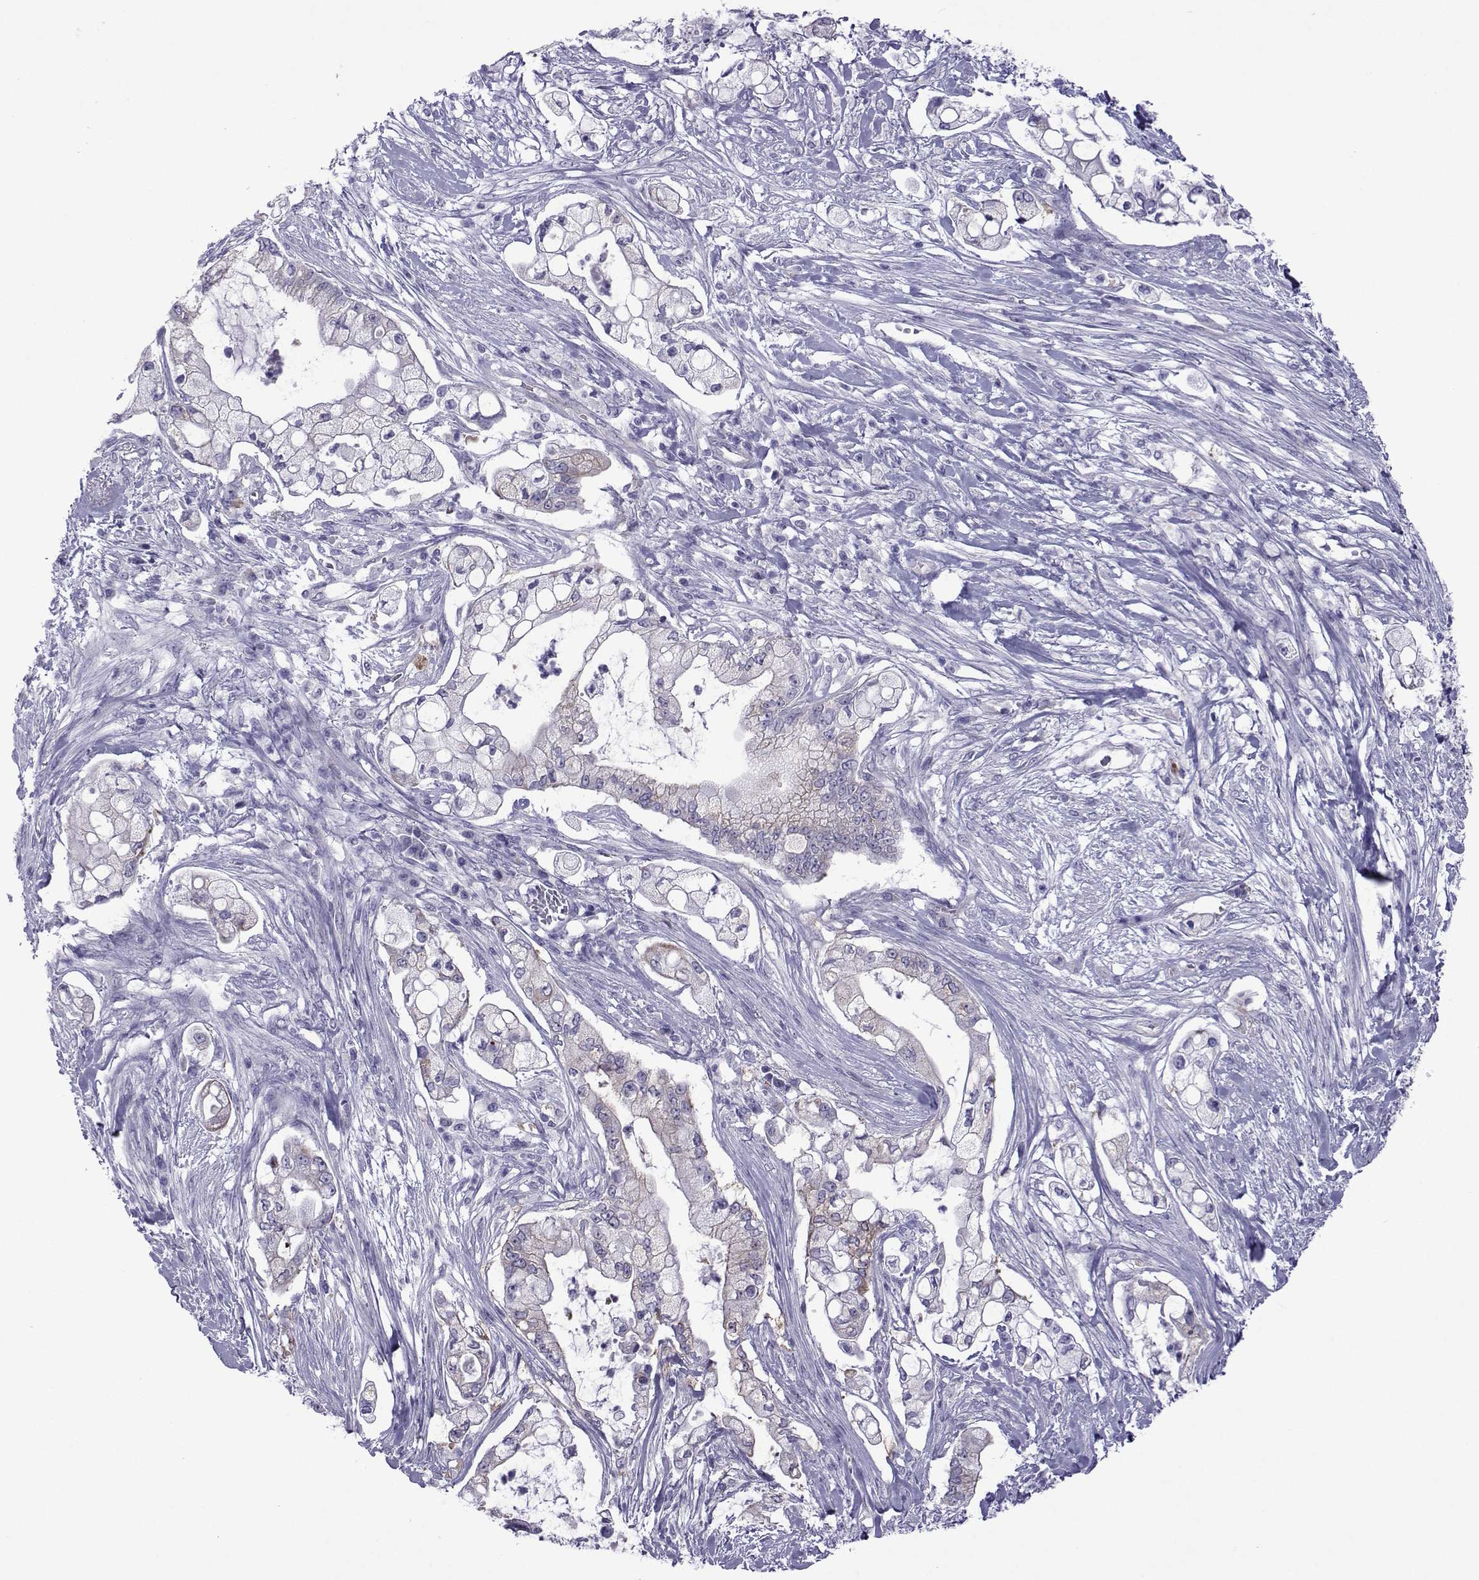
{"staining": {"intensity": "moderate", "quantity": "25%-75%", "location": "cytoplasmic/membranous"}, "tissue": "pancreatic cancer", "cell_type": "Tumor cells", "image_type": "cancer", "snomed": [{"axis": "morphology", "description": "Adenocarcinoma, NOS"}, {"axis": "topography", "description": "Pancreas"}], "caption": "IHC of human pancreatic cancer (adenocarcinoma) demonstrates medium levels of moderate cytoplasmic/membranous expression in approximately 25%-75% of tumor cells.", "gene": "COL22A1", "patient": {"sex": "female", "age": 69}}